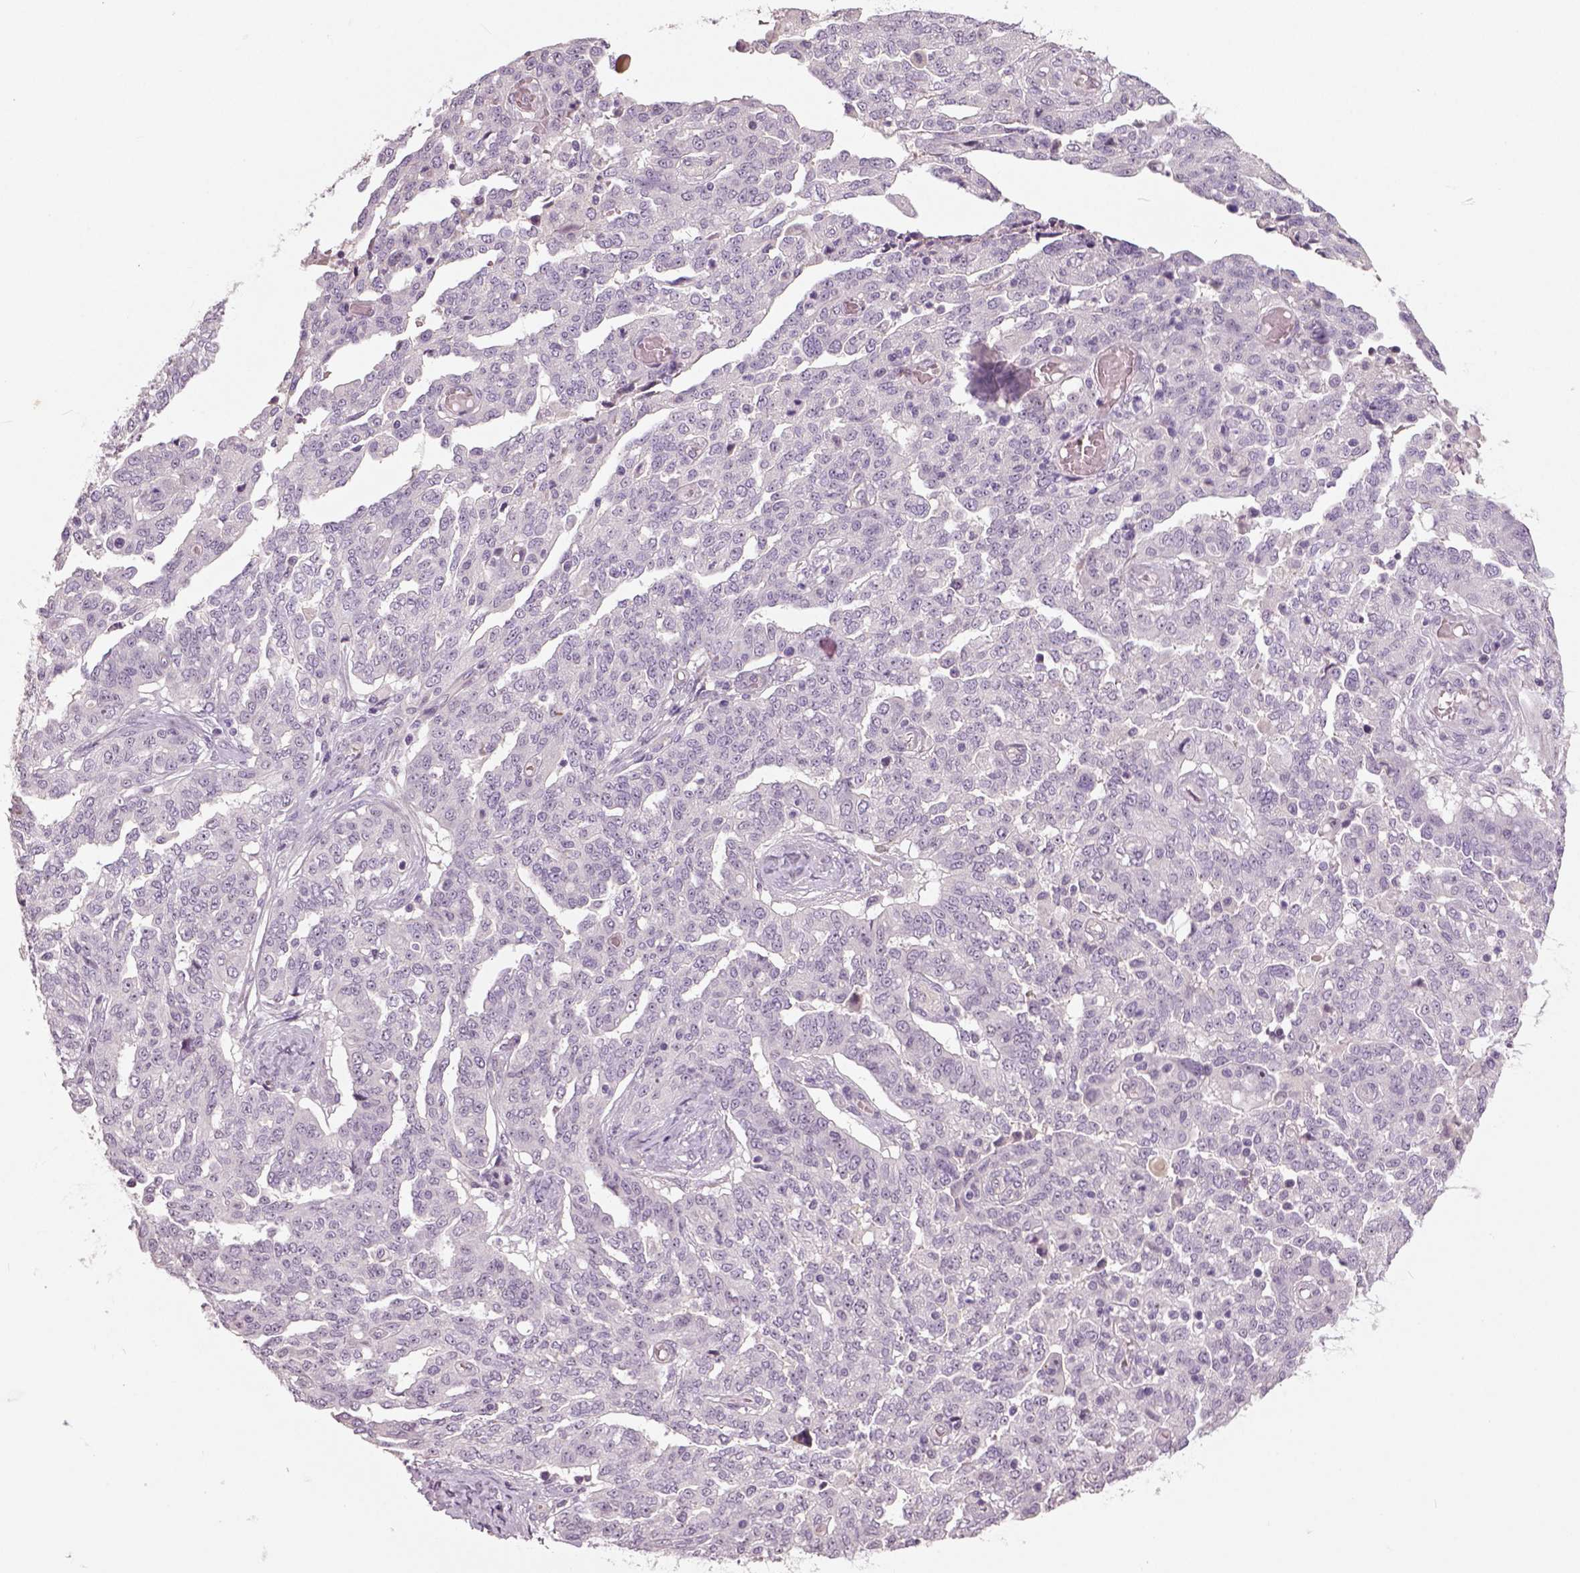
{"staining": {"intensity": "negative", "quantity": "none", "location": "none"}, "tissue": "ovarian cancer", "cell_type": "Tumor cells", "image_type": "cancer", "snomed": [{"axis": "morphology", "description": "Cystadenocarcinoma, serous, NOS"}, {"axis": "topography", "description": "Ovary"}], "caption": "DAB immunohistochemical staining of human ovarian cancer (serous cystadenocarcinoma) shows no significant positivity in tumor cells.", "gene": "NECAB1", "patient": {"sex": "female", "age": 67}}